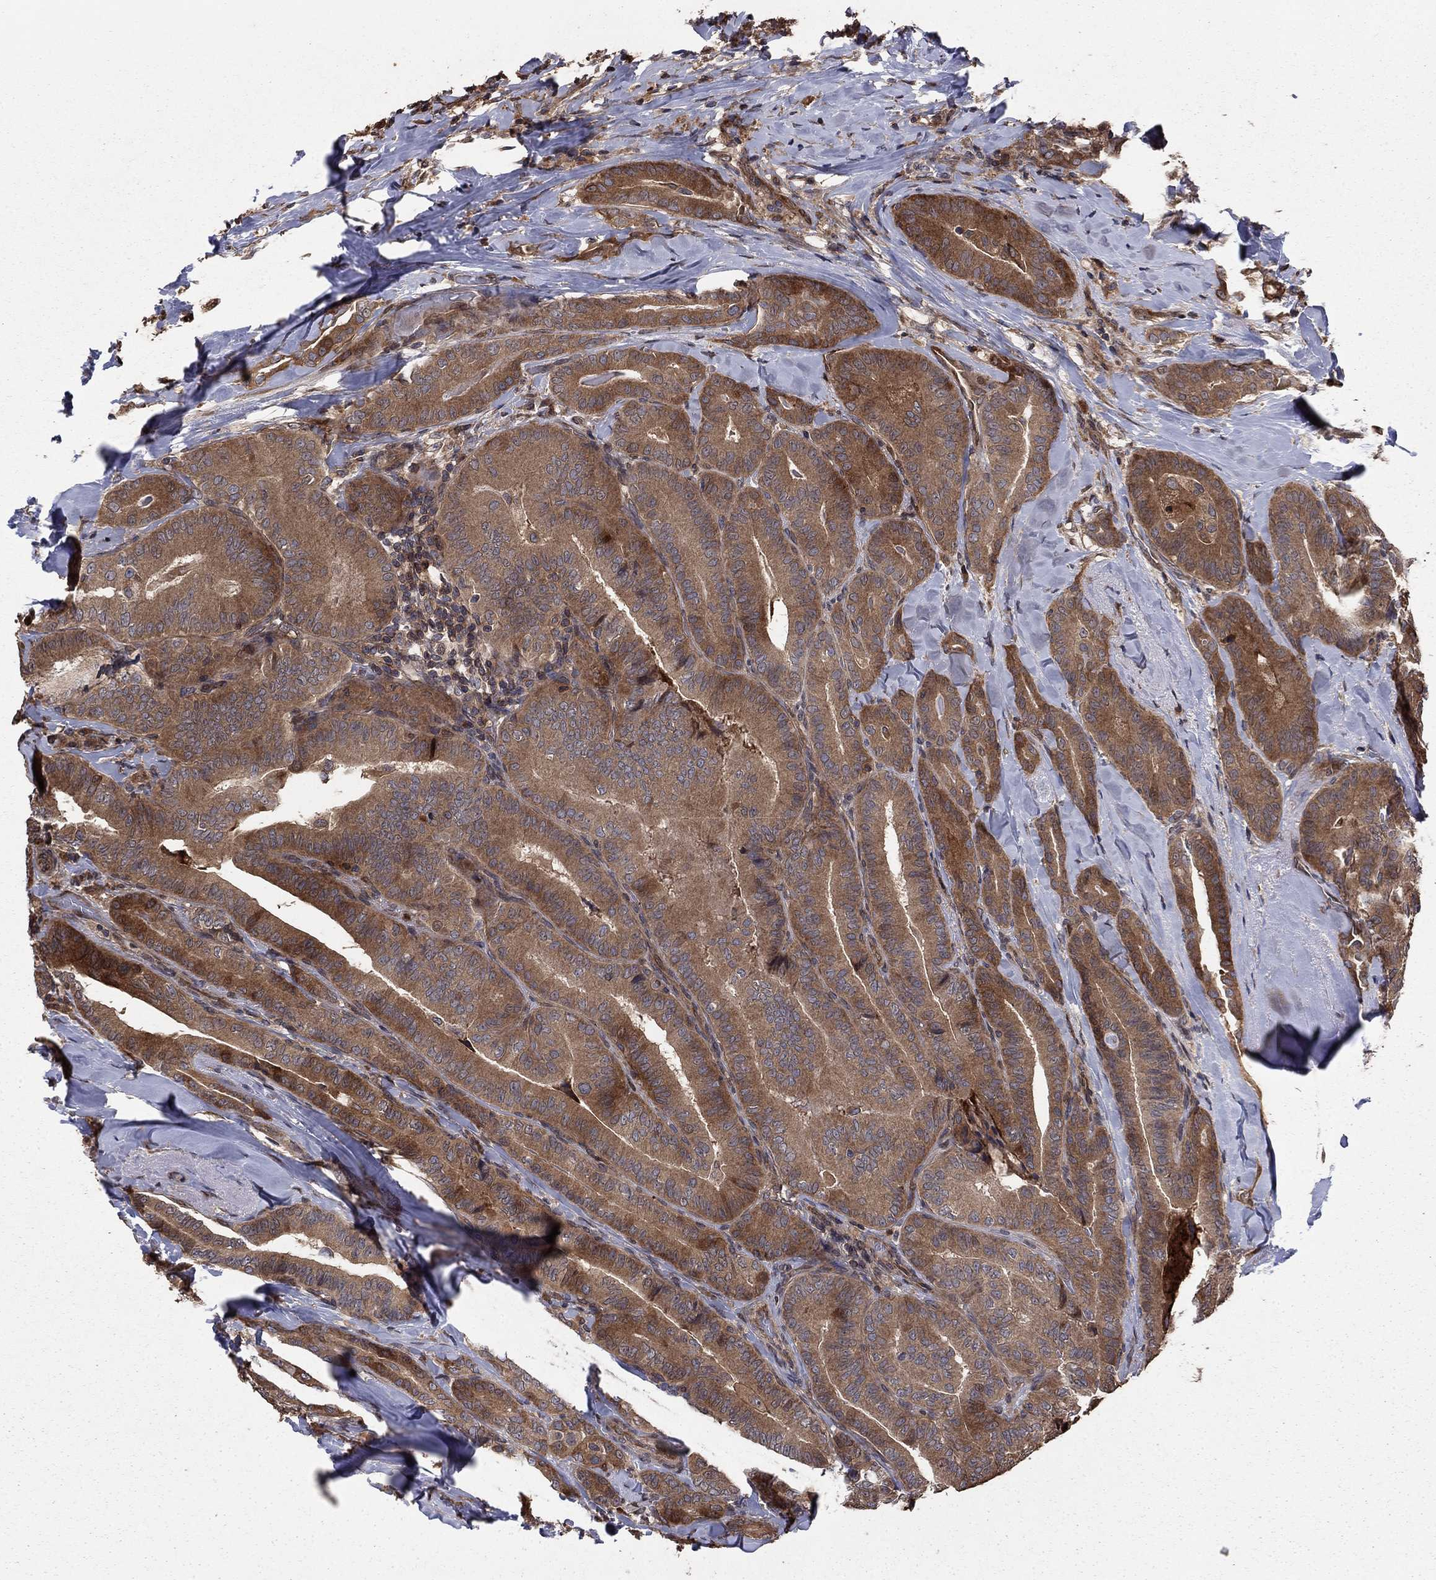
{"staining": {"intensity": "moderate", "quantity": "25%-75%", "location": "cytoplasmic/membranous"}, "tissue": "thyroid cancer", "cell_type": "Tumor cells", "image_type": "cancer", "snomed": [{"axis": "morphology", "description": "Papillary adenocarcinoma, NOS"}, {"axis": "topography", "description": "Thyroid gland"}], "caption": "Immunohistochemical staining of human thyroid papillary adenocarcinoma shows moderate cytoplasmic/membranous protein positivity in about 25%-75% of tumor cells.", "gene": "GYG1", "patient": {"sex": "male", "age": 61}}